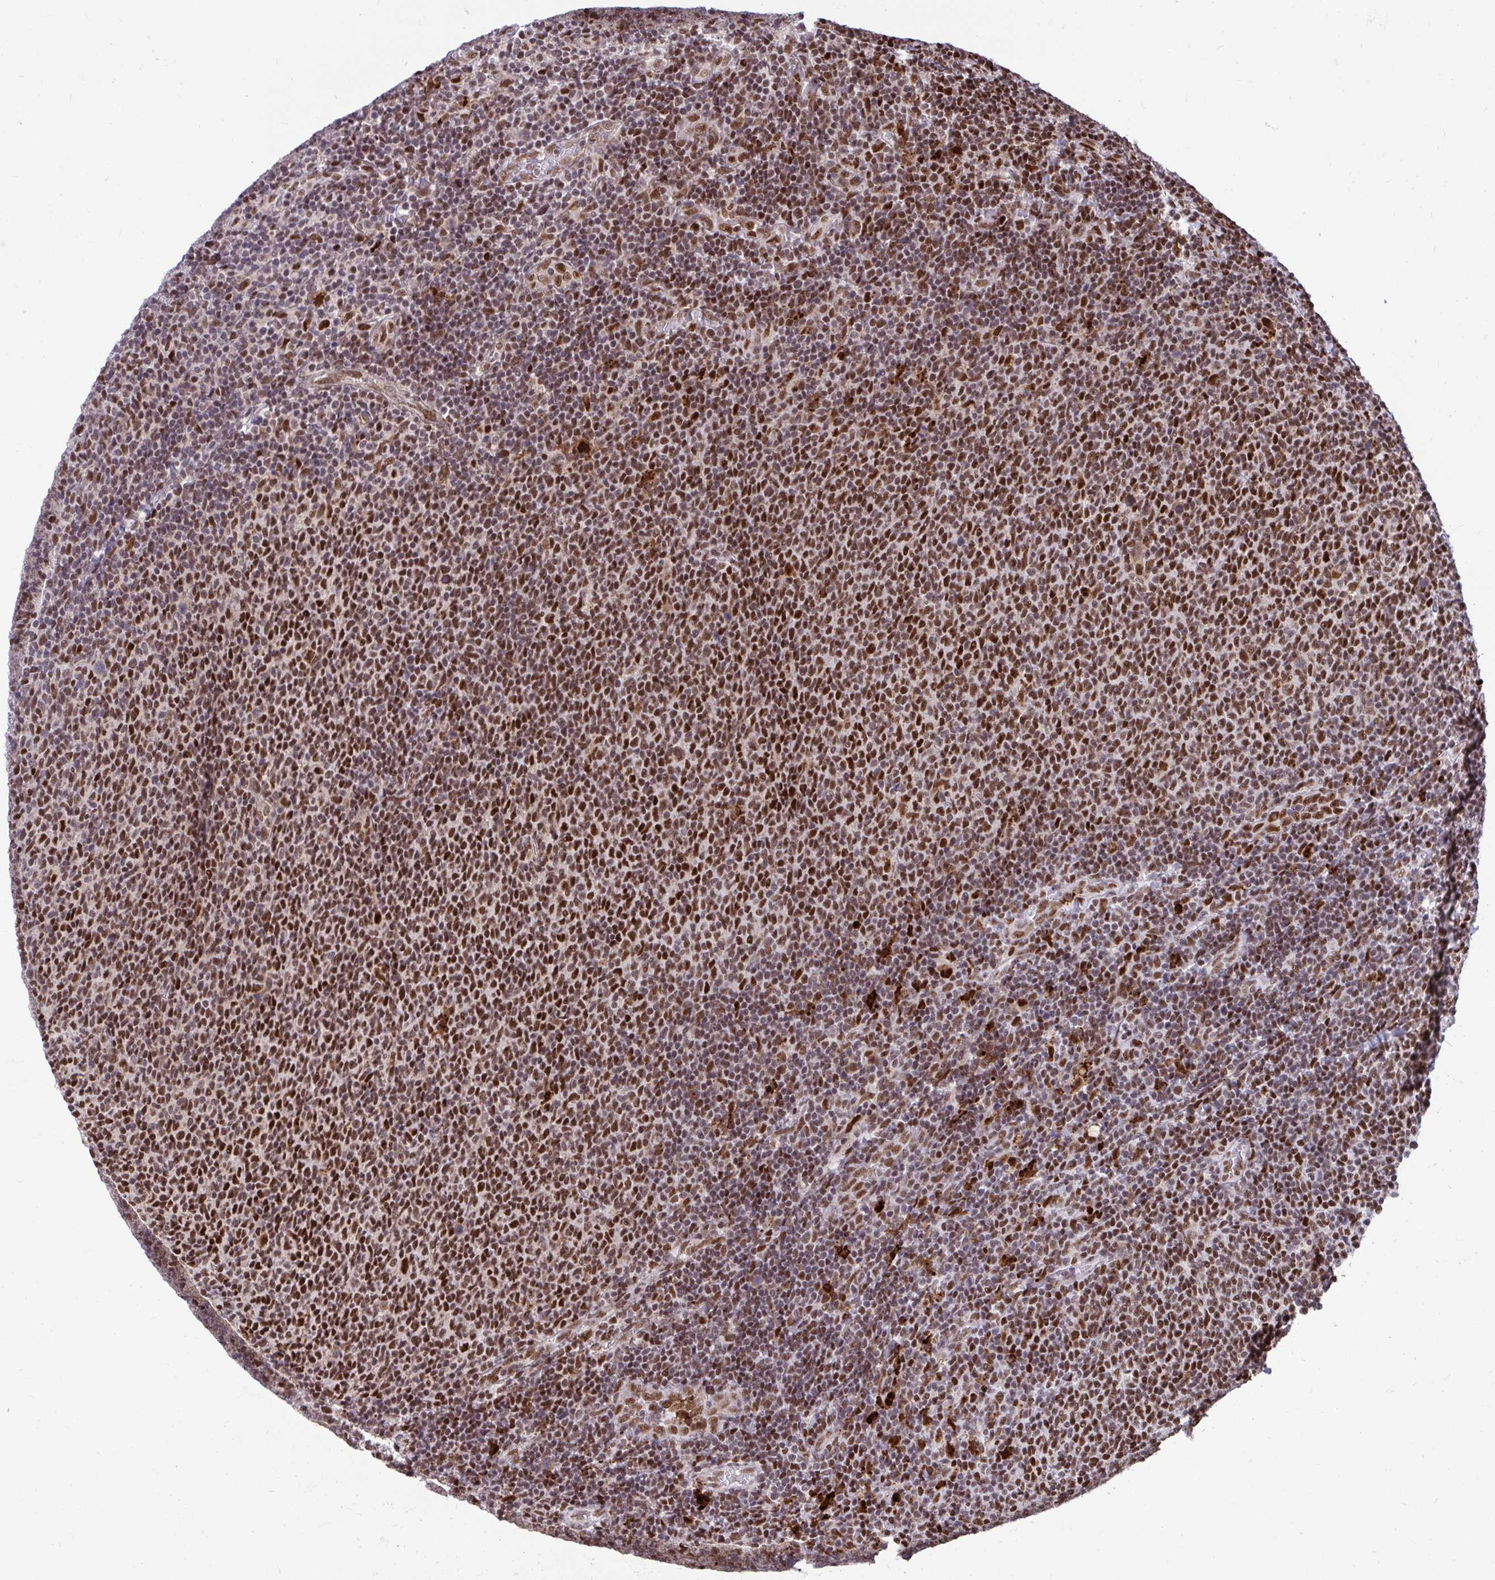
{"staining": {"intensity": "strong", "quantity": ">75%", "location": "nuclear"}, "tissue": "lymphoma", "cell_type": "Tumor cells", "image_type": "cancer", "snomed": [{"axis": "morphology", "description": "Malignant lymphoma, non-Hodgkin's type, Low grade"}, {"axis": "topography", "description": "Lymph node"}], "caption": "Immunohistochemical staining of human lymphoma exhibits high levels of strong nuclear expression in about >75% of tumor cells.", "gene": "SLC35C2", "patient": {"sex": "male", "age": 52}}